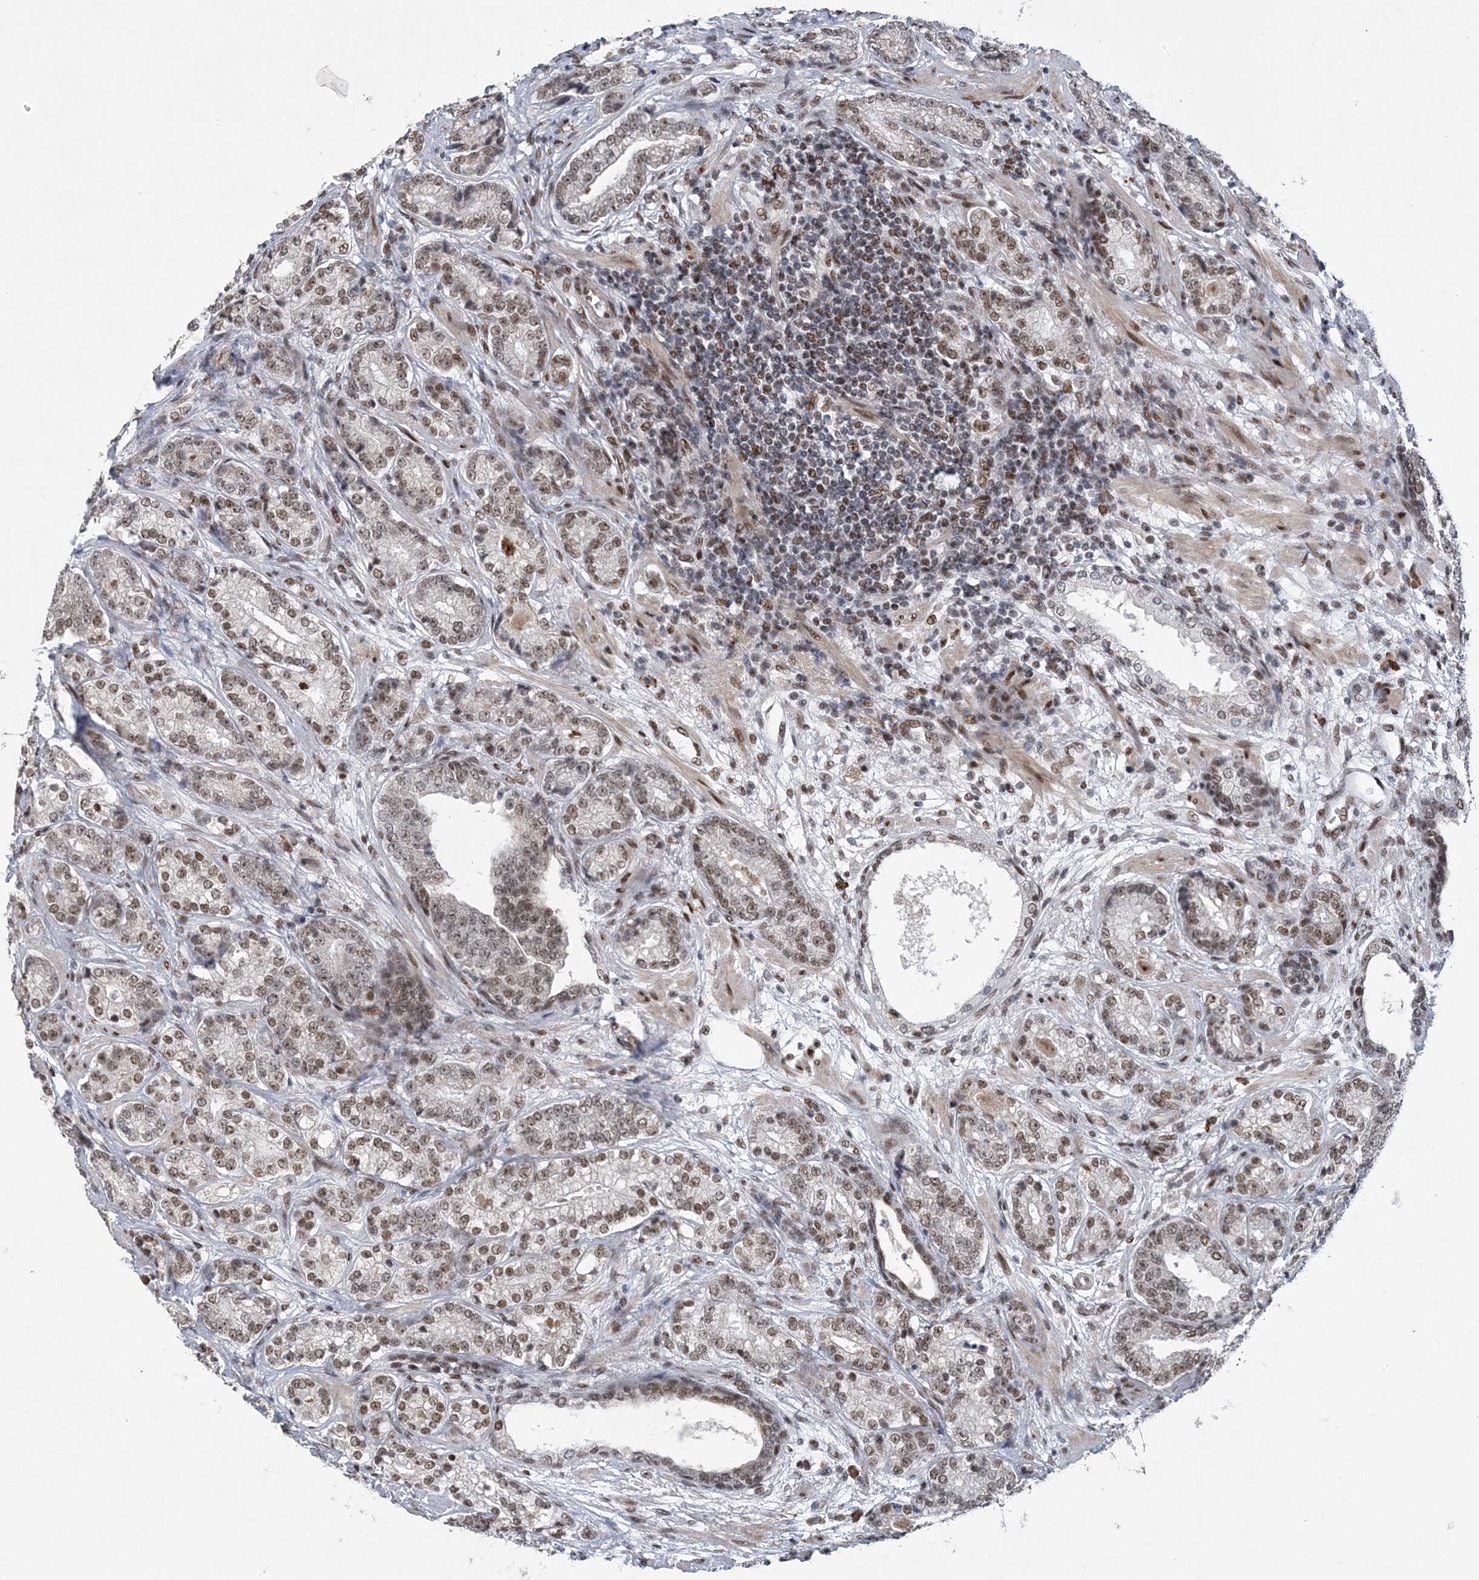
{"staining": {"intensity": "moderate", "quantity": ">75%", "location": "nuclear"}, "tissue": "prostate cancer", "cell_type": "Tumor cells", "image_type": "cancer", "snomed": [{"axis": "morphology", "description": "Adenocarcinoma, High grade"}, {"axis": "topography", "description": "Prostate"}], "caption": "Adenocarcinoma (high-grade) (prostate) was stained to show a protein in brown. There is medium levels of moderate nuclear positivity in approximately >75% of tumor cells.", "gene": "ZBTB7A", "patient": {"sex": "male", "age": 61}}